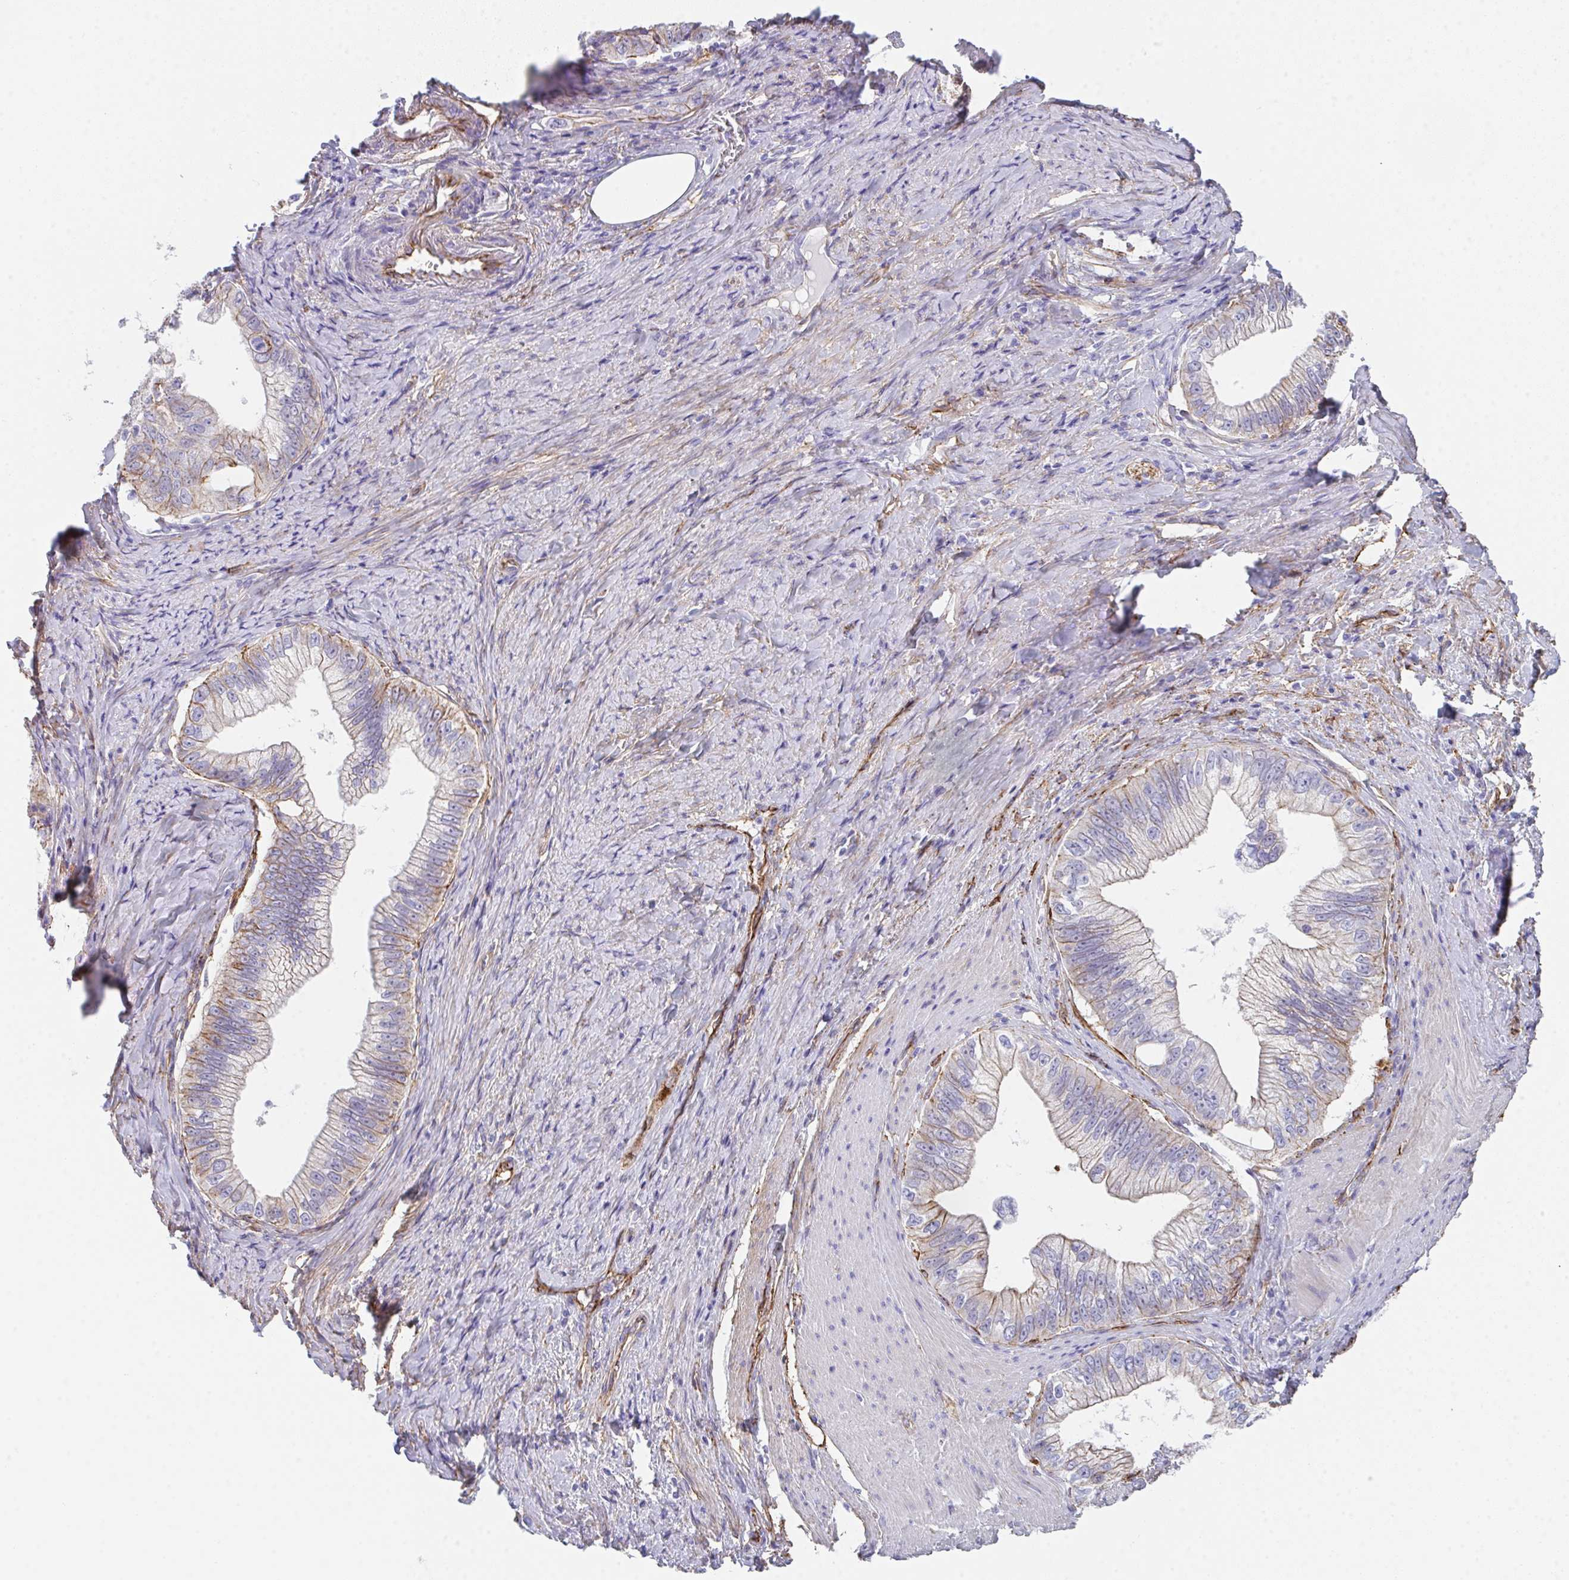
{"staining": {"intensity": "weak", "quantity": "<25%", "location": "cytoplasmic/membranous"}, "tissue": "pancreatic cancer", "cell_type": "Tumor cells", "image_type": "cancer", "snomed": [{"axis": "morphology", "description": "Adenocarcinoma, NOS"}, {"axis": "topography", "description": "Pancreas"}], "caption": "Immunohistochemical staining of pancreatic cancer (adenocarcinoma) displays no significant expression in tumor cells. The staining was performed using DAB to visualize the protein expression in brown, while the nuclei were stained in blue with hematoxylin (Magnification: 20x).", "gene": "DBN1", "patient": {"sex": "male", "age": 70}}